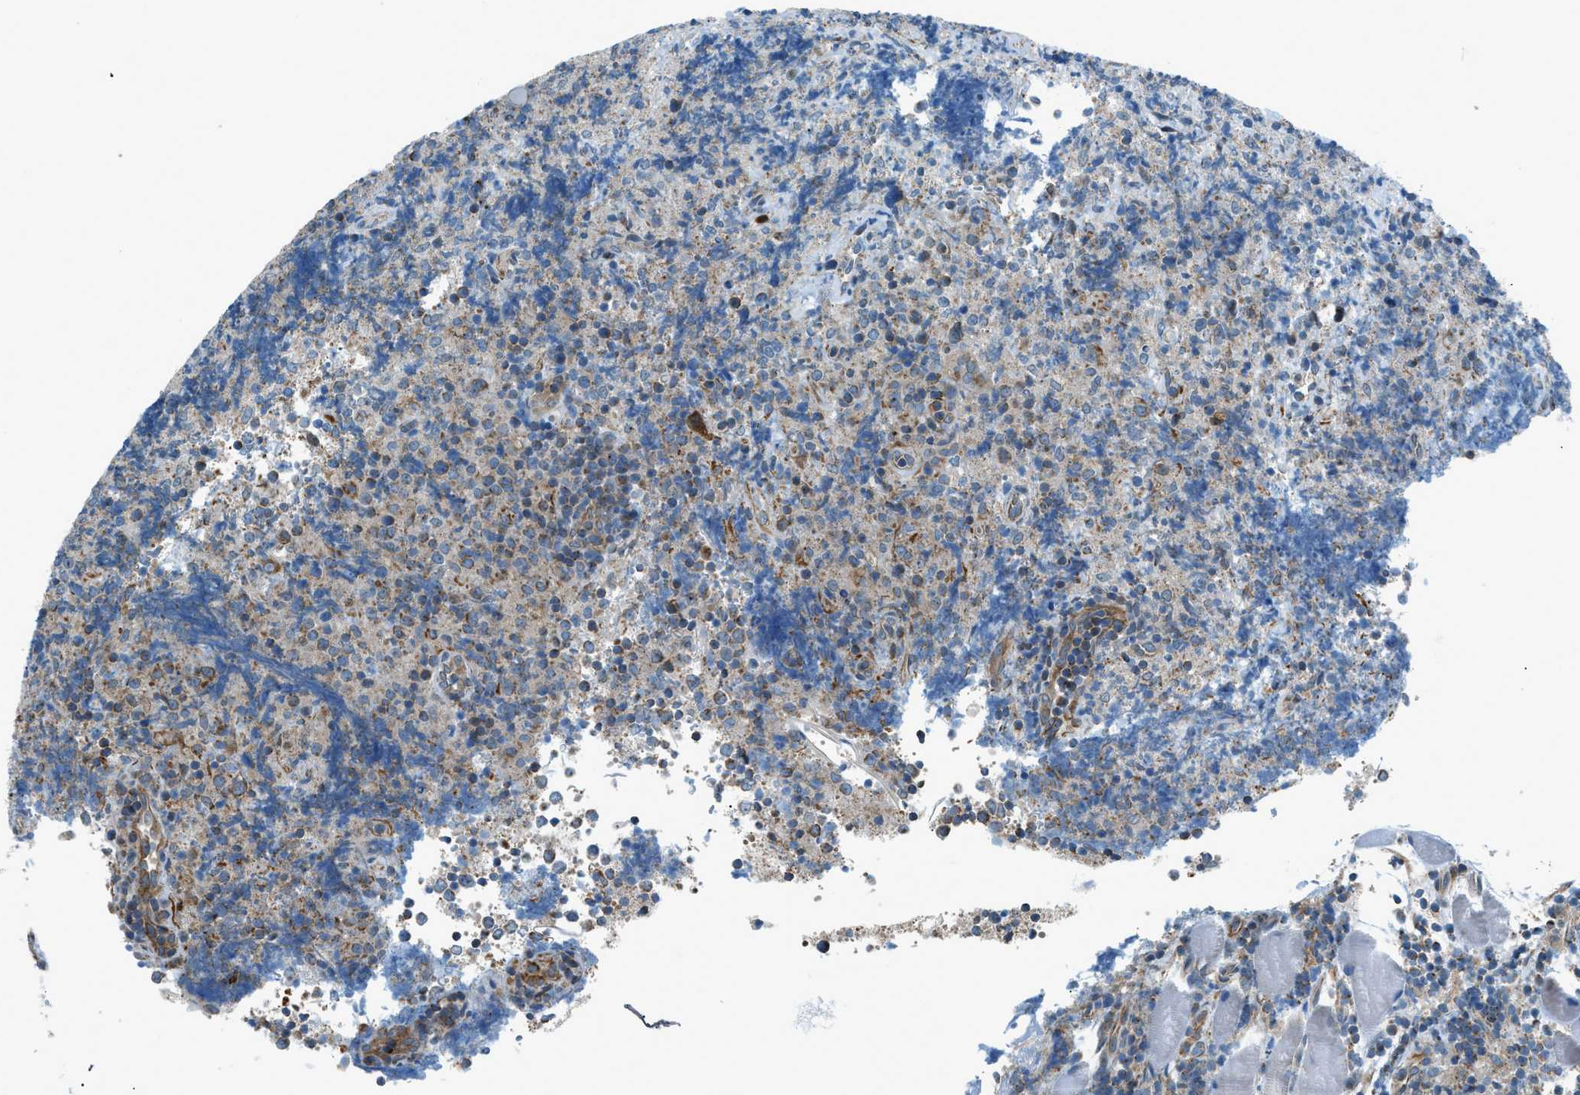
{"staining": {"intensity": "negative", "quantity": "none", "location": "none"}, "tissue": "lymphoma", "cell_type": "Tumor cells", "image_type": "cancer", "snomed": [{"axis": "morphology", "description": "Malignant lymphoma, non-Hodgkin's type, High grade"}, {"axis": "topography", "description": "Tonsil"}], "caption": "Tumor cells are negative for brown protein staining in malignant lymphoma, non-Hodgkin's type (high-grade).", "gene": "PIGG", "patient": {"sex": "female", "age": 36}}